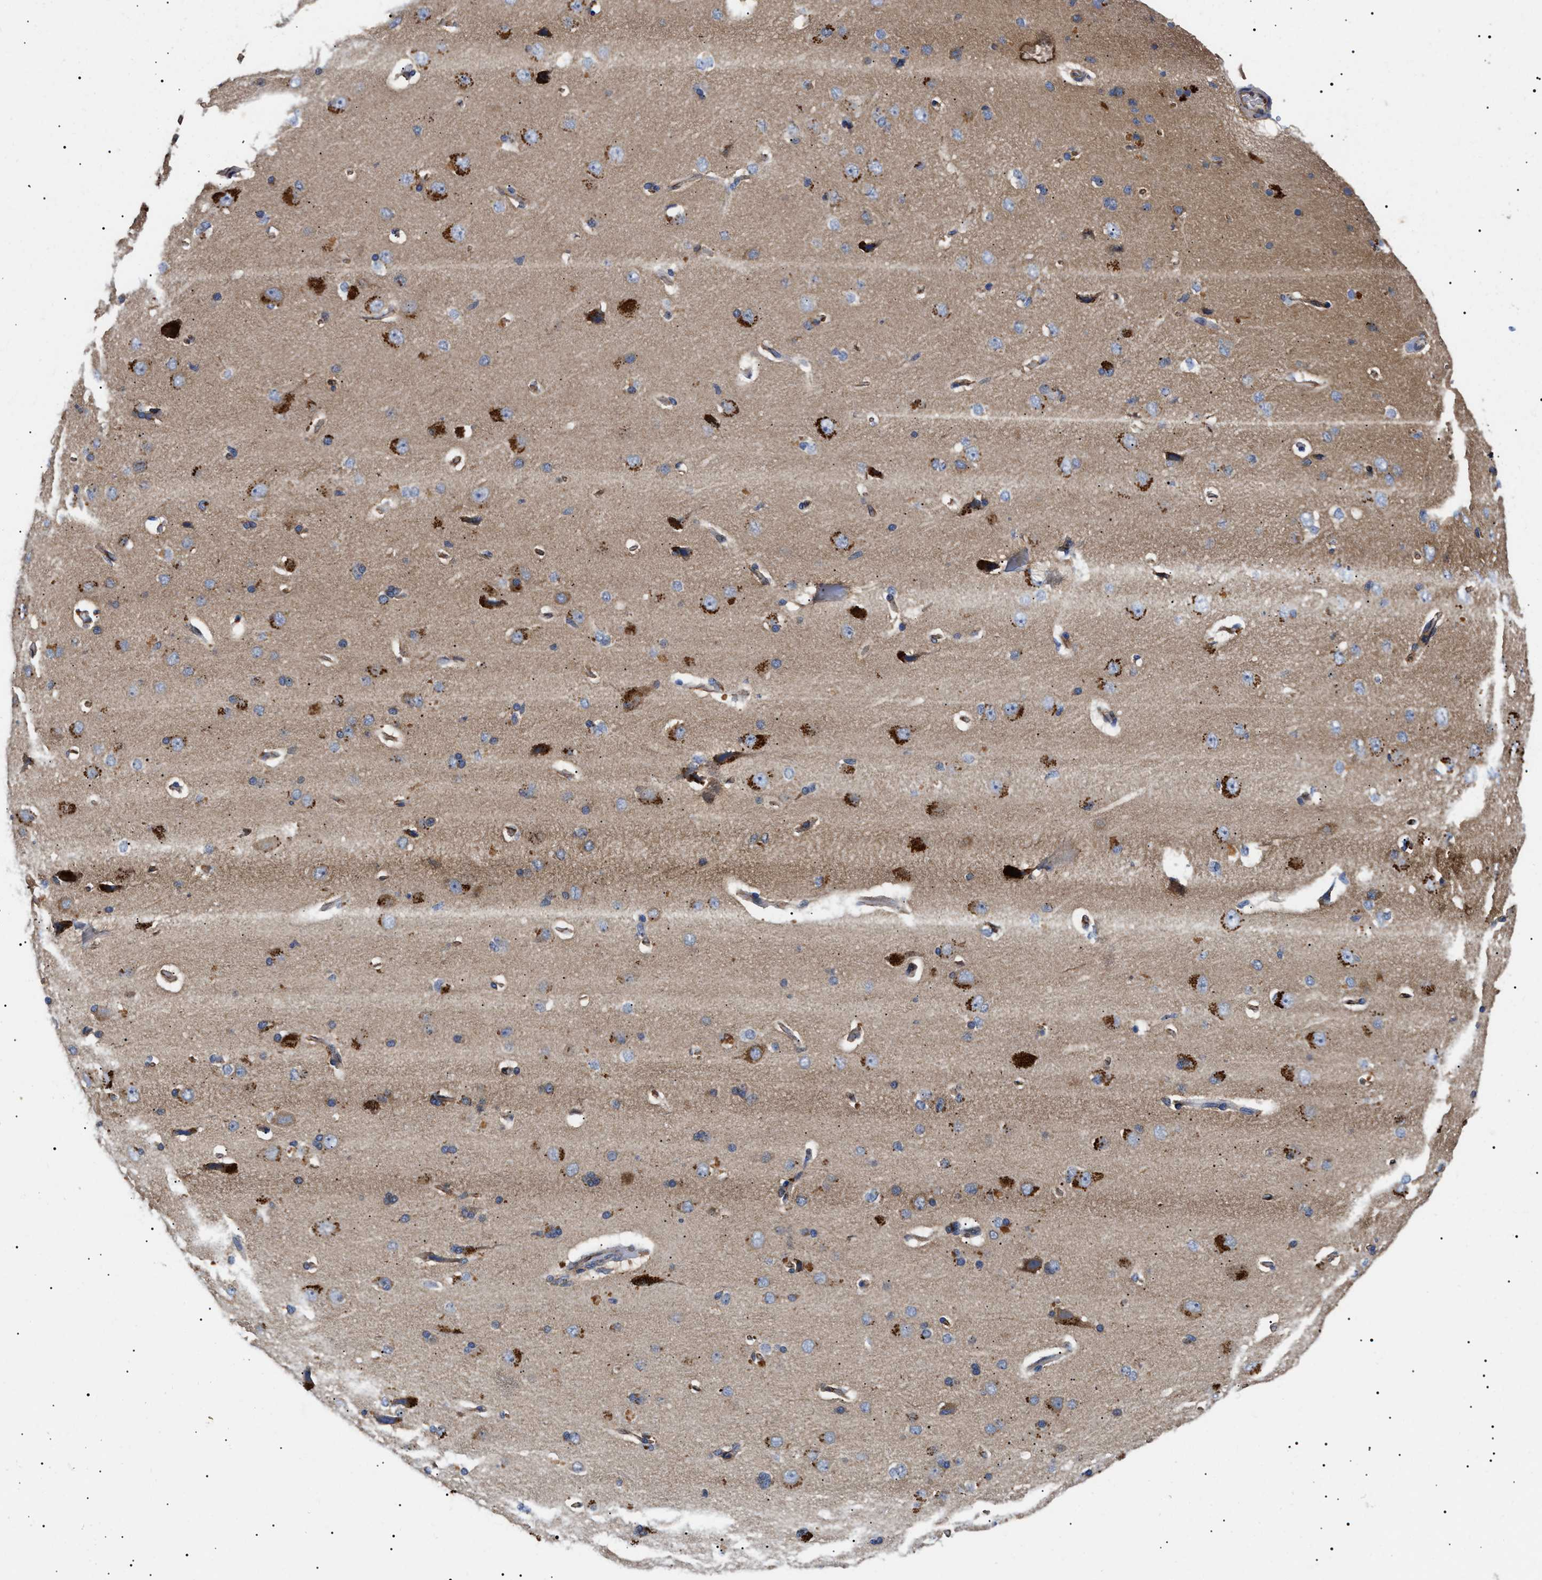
{"staining": {"intensity": "weak", "quantity": ">75%", "location": "cytoplasmic/membranous"}, "tissue": "cerebral cortex", "cell_type": "Endothelial cells", "image_type": "normal", "snomed": [{"axis": "morphology", "description": "Normal tissue, NOS"}, {"axis": "topography", "description": "Cerebral cortex"}], "caption": "Protein expression analysis of unremarkable human cerebral cortex reveals weak cytoplasmic/membranous staining in about >75% of endothelial cells. The protein of interest is shown in brown color, while the nuclei are stained blue.", "gene": "TPP2", "patient": {"sex": "male", "age": 62}}